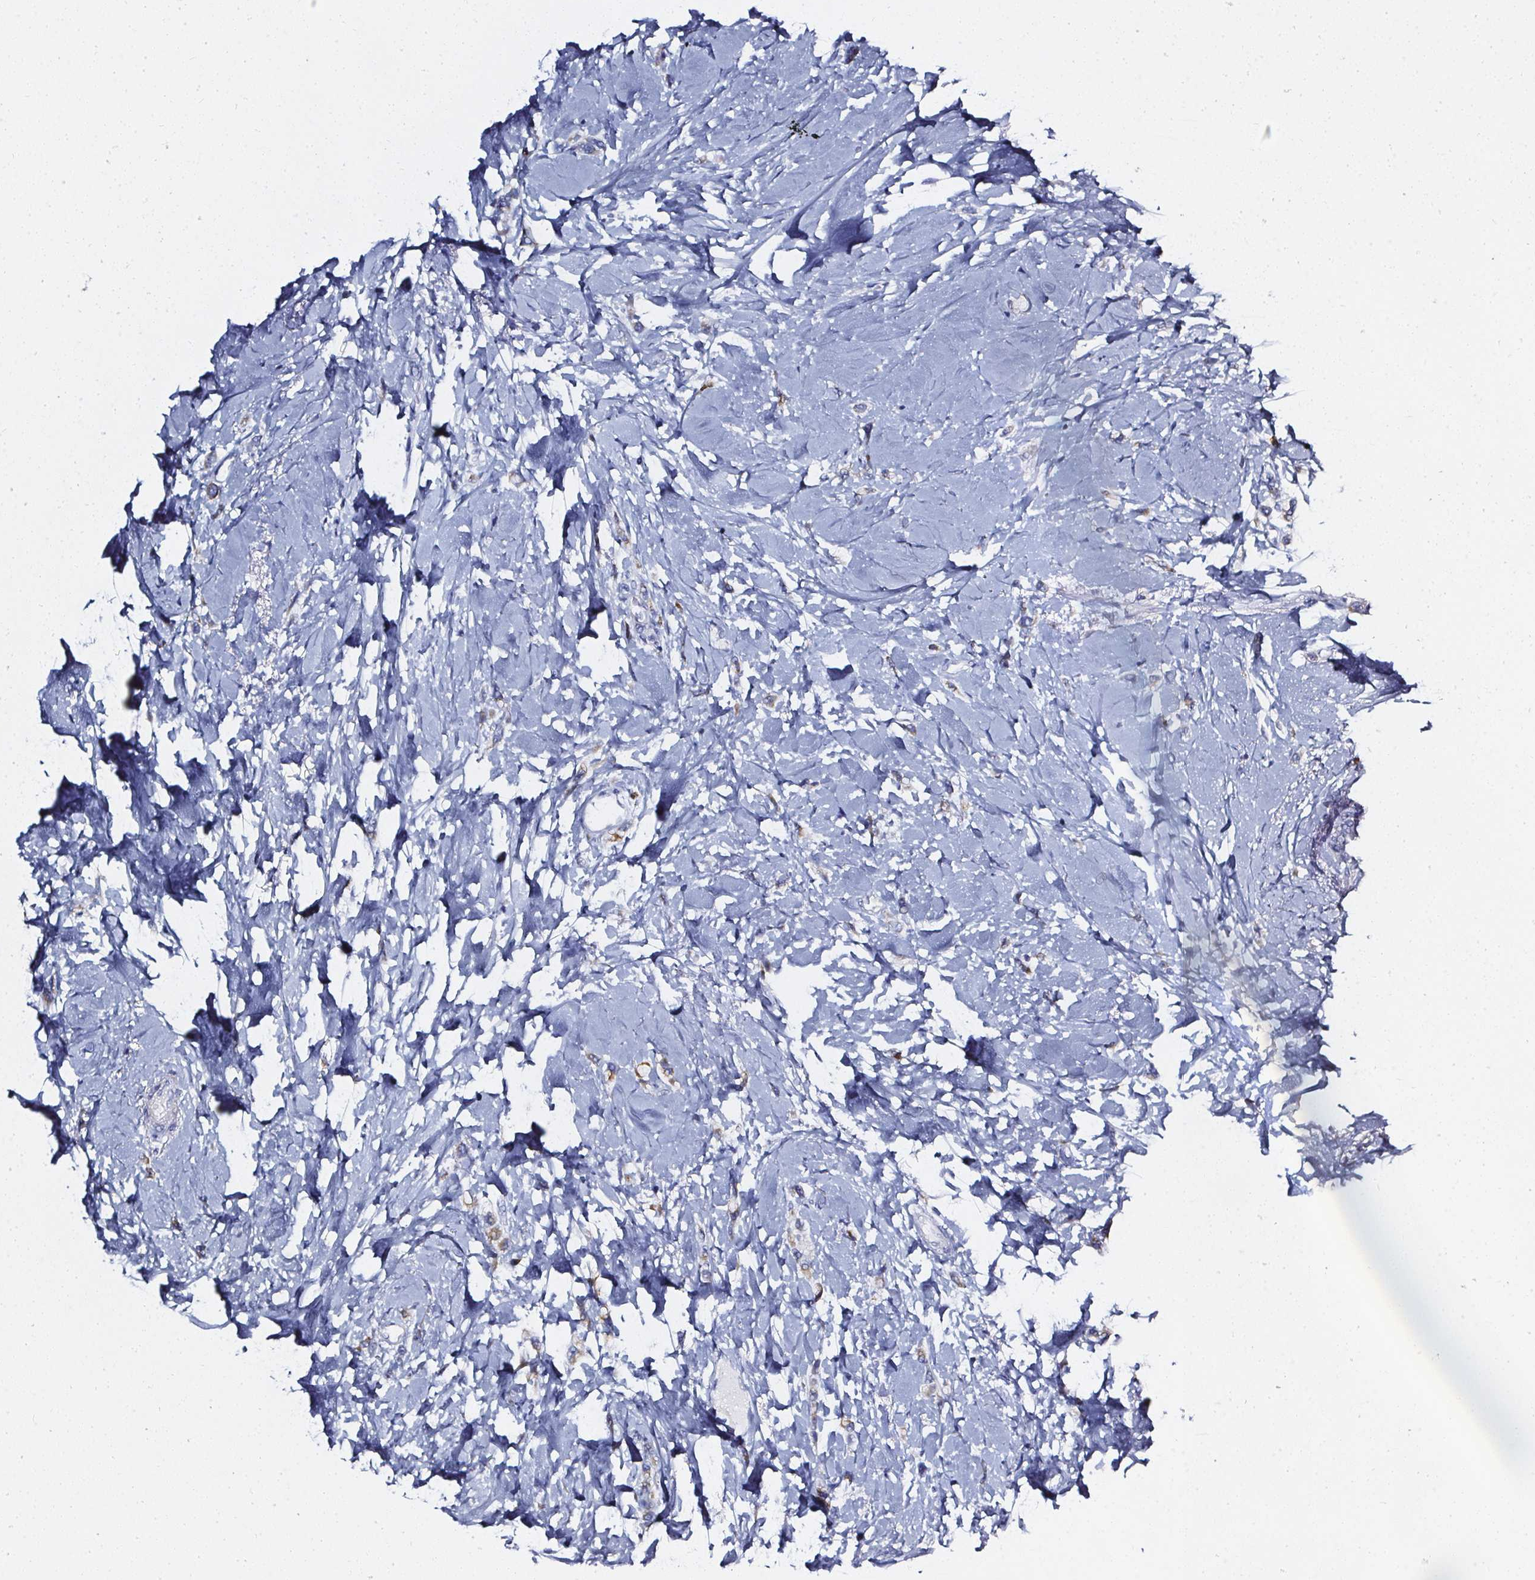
{"staining": {"intensity": "weak", "quantity": "<25%", "location": "cytoplasmic/membranous"}, "tissue": "breast cancer", "cell_type": "Tumor cells", "image_type": "cancer", "snomed": [{"axis": "morphology", "description": "Lobular carcinoma"}, {"axis": "topography", "description": "Breast"}], "caption": "IHC histopathology image of breast lobular carcinoma stained for a protein (brown), which exhibits no expression in tumor cells. Nuclei are stained in blue.", "gene": "ELAVL2", "patient": {"sex": "female", "age": 66}}